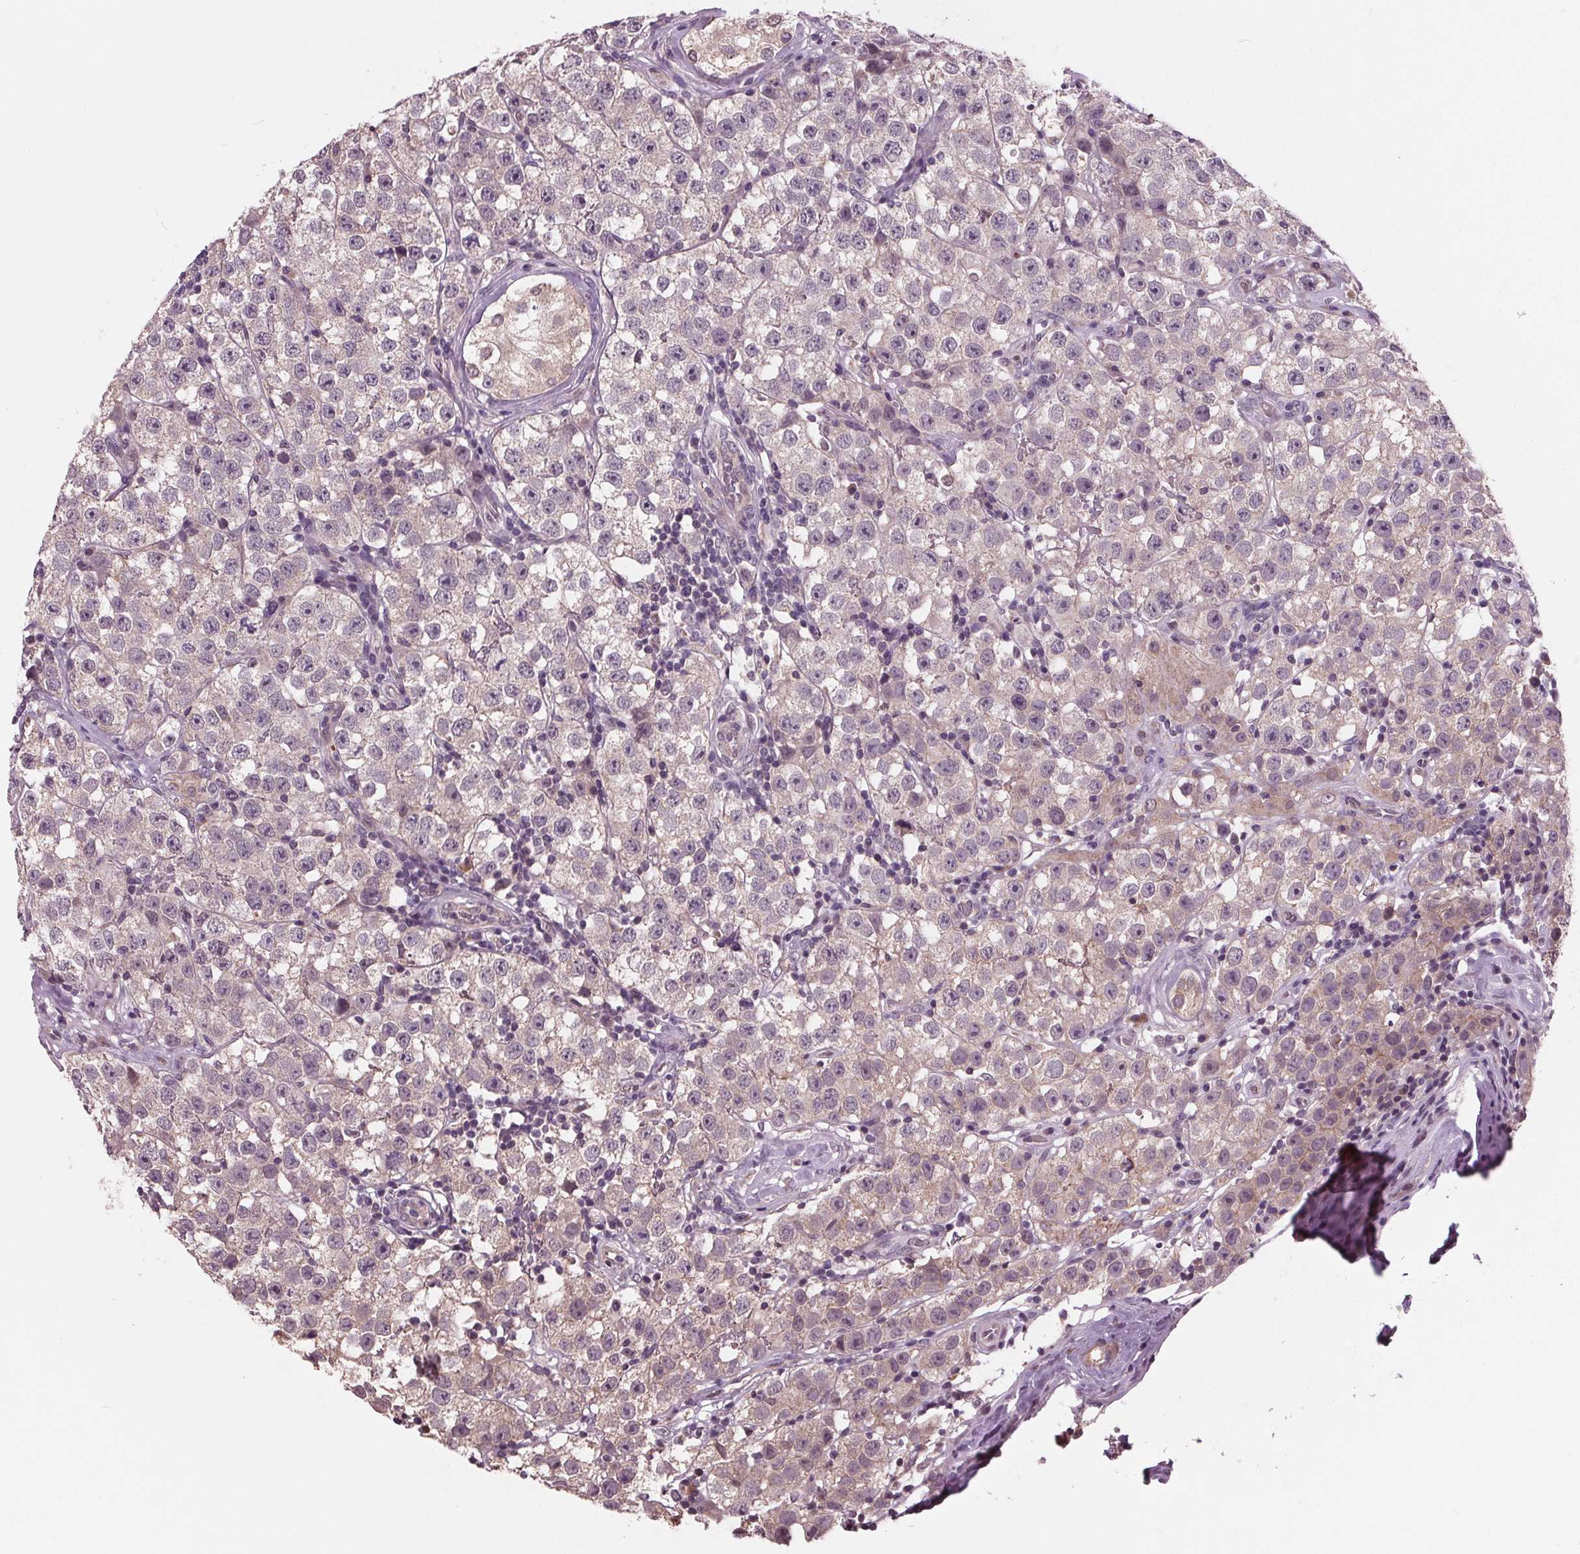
{"staining": {"intensity": "weak", "quantity": "<25%", "location": "cytoplasmic/membranous"}, "tissue": "testis cancer", "cell_type": "Tumor cells", "image_type": "cancer", "snomed": [{"axis": "morphology", "description": "Seminoma, NOS"}, {"axis": "topography", "description": "Testis"}], "caption": "Immunohistochemistry photomicrograph of testis seminoma stained for a protein (brown), which displays no expression in tumor cells. (Brightfield microscopy of DAB IHC at high magnification).", "gene": "MAPK8", "patient": {"sex": "male", "age": 34}}